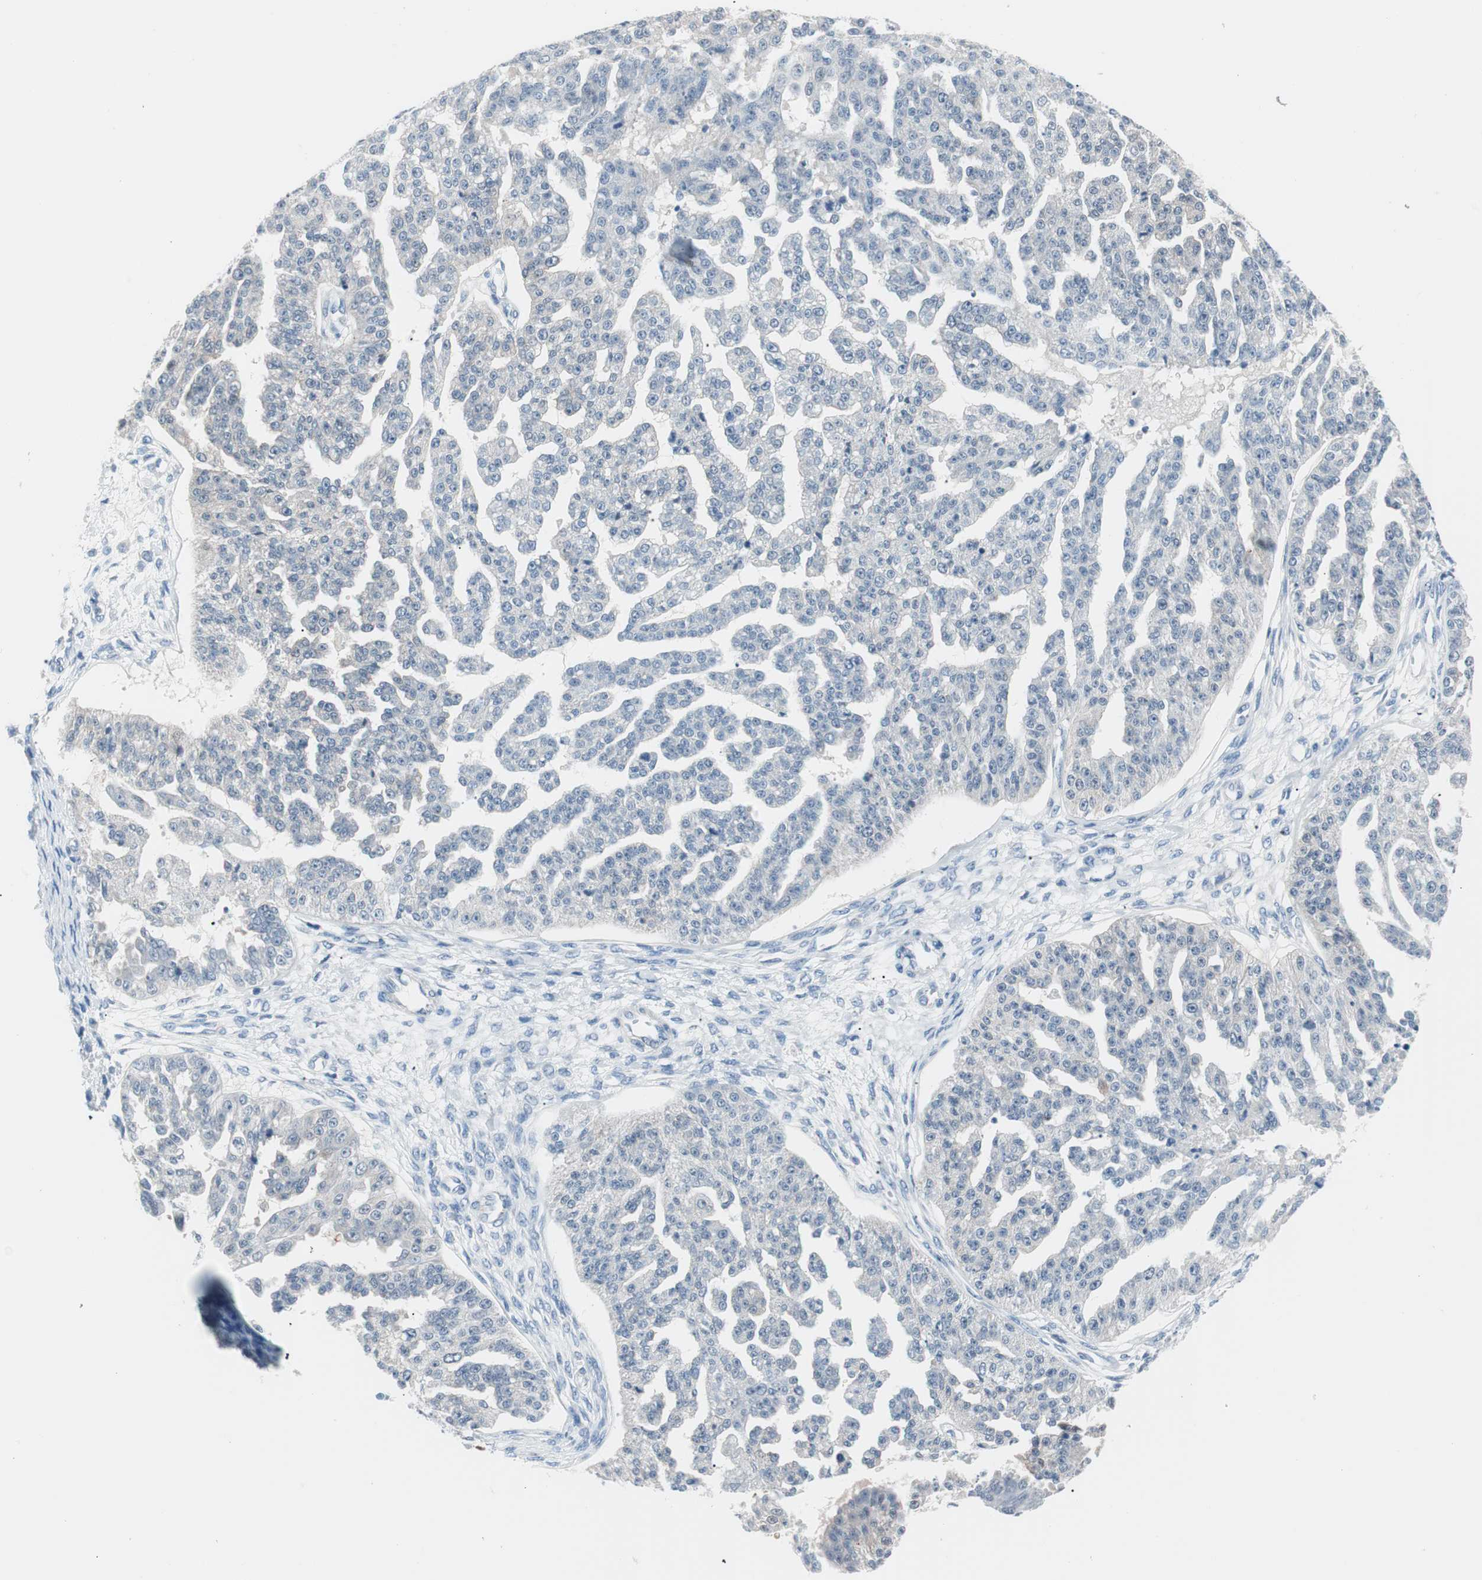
{"staining": {"intensity": "negative", "quantity": "none", "location": "none"}, "tissue": "ovarian cancer", "cell_type": "Tumor cells", "image_type": "cancer", "snomed": [{"axis": "morphology", "description": "Cystadenocarcinoma, serous, NOS"}, {"axis": "topography", "description": "Ovary"}], "caption": "Immunohistochemistry (IHC) micrograph of ovarian cancer stained for a protein (brown), which reveals no staining in tumor cells. (DAB immunohistochemistry (IHC) with hematoxylin counter stain).", "gene": "VIL1", "patient": {"sex": "female", "age": 58}}